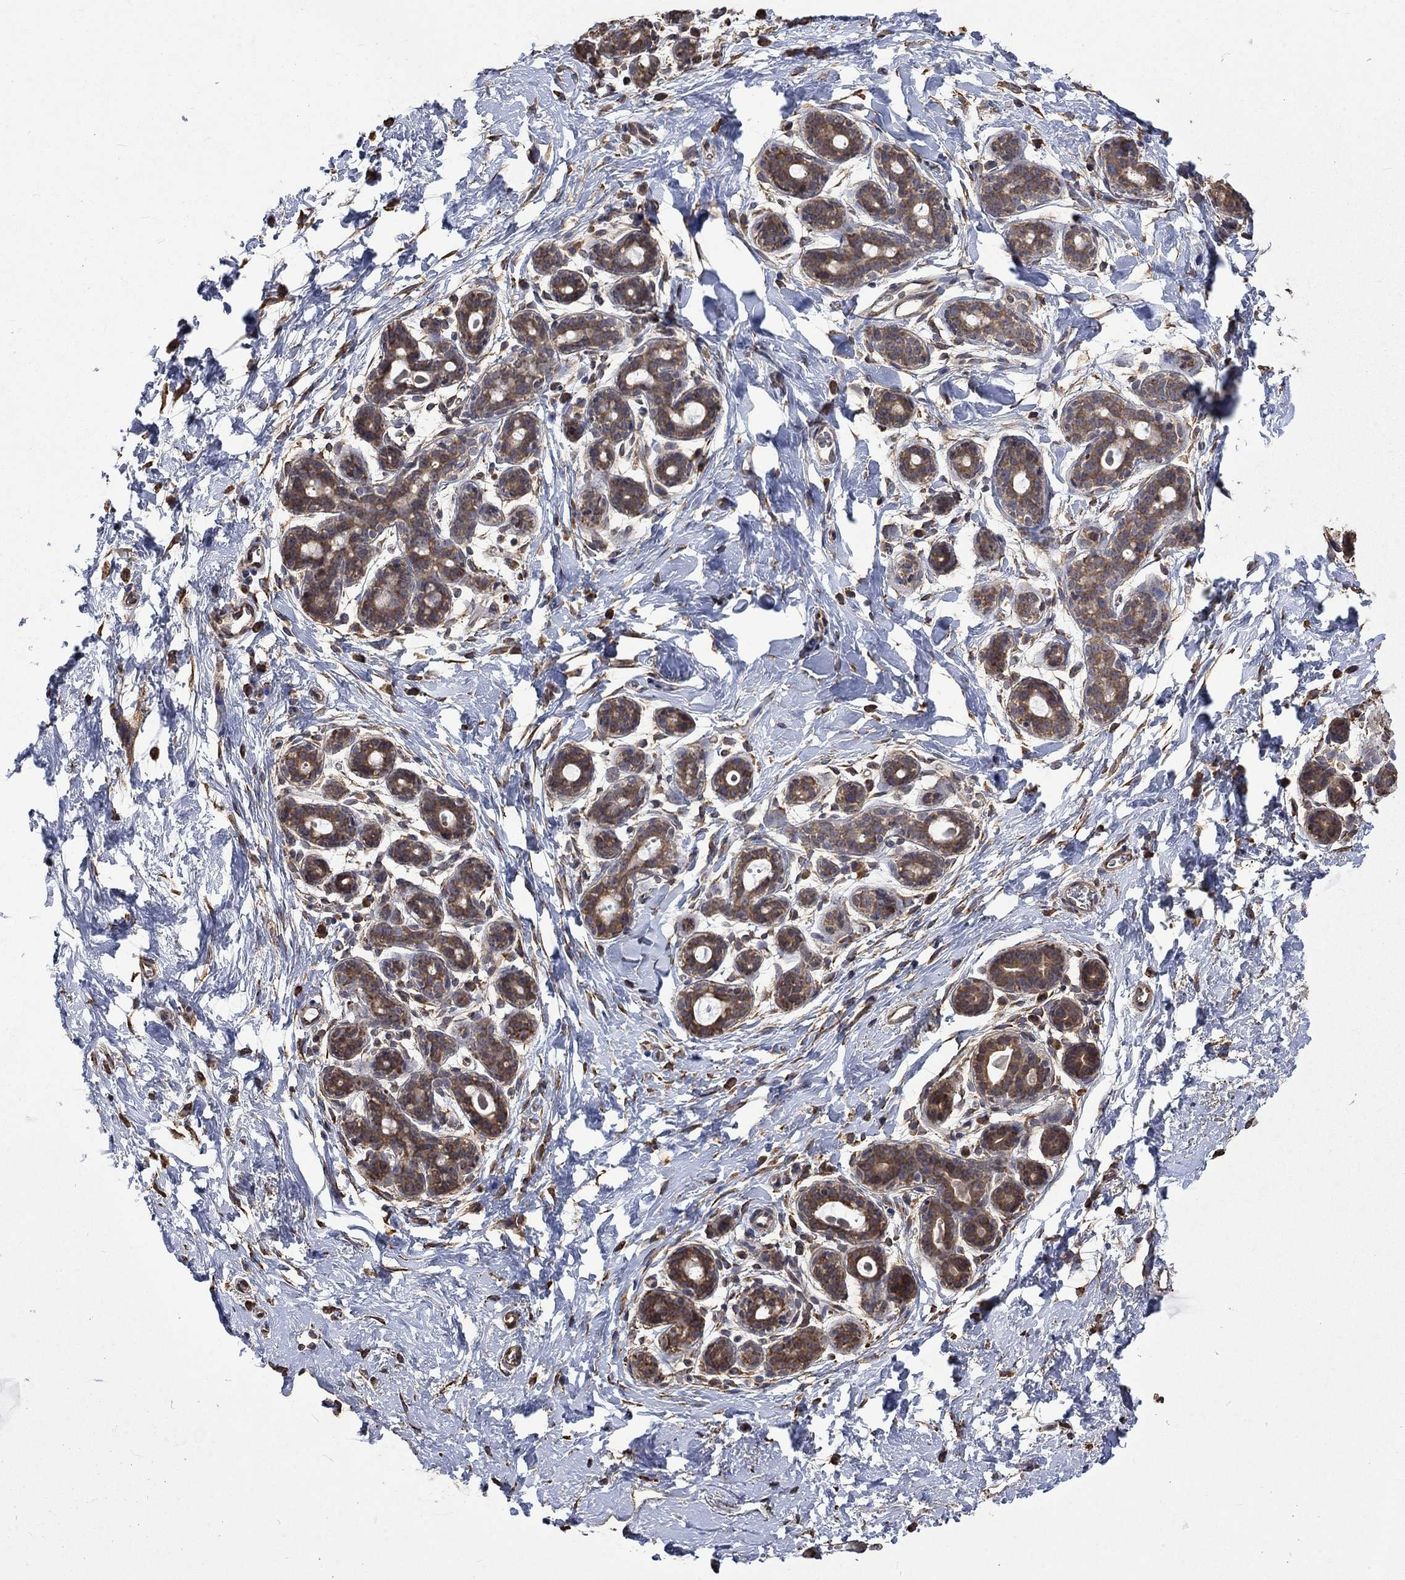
{"staining": {"intensity": "moderate", "quantity": ">75%", "location": "cytoplasmic/membranous"}, "tissue": "breast", "cell_type": "Glandular cells", "image_type": "normal", "snomed": [{"axis": "morphology", "description": "Normal tissue, NOS"}, {"axis": "topography", "description": "Breast"}], "caption": "Glandular cells demonstrate medium levels of moderate cytoplasmic/membranous staining in approximately >75% of cells in unremarkable human breast. (DAB IHC, brown staining for protein, blue staining for nuclei).", "gene": "ESRRA", "patient": {"sex": "female", "age": 43}}